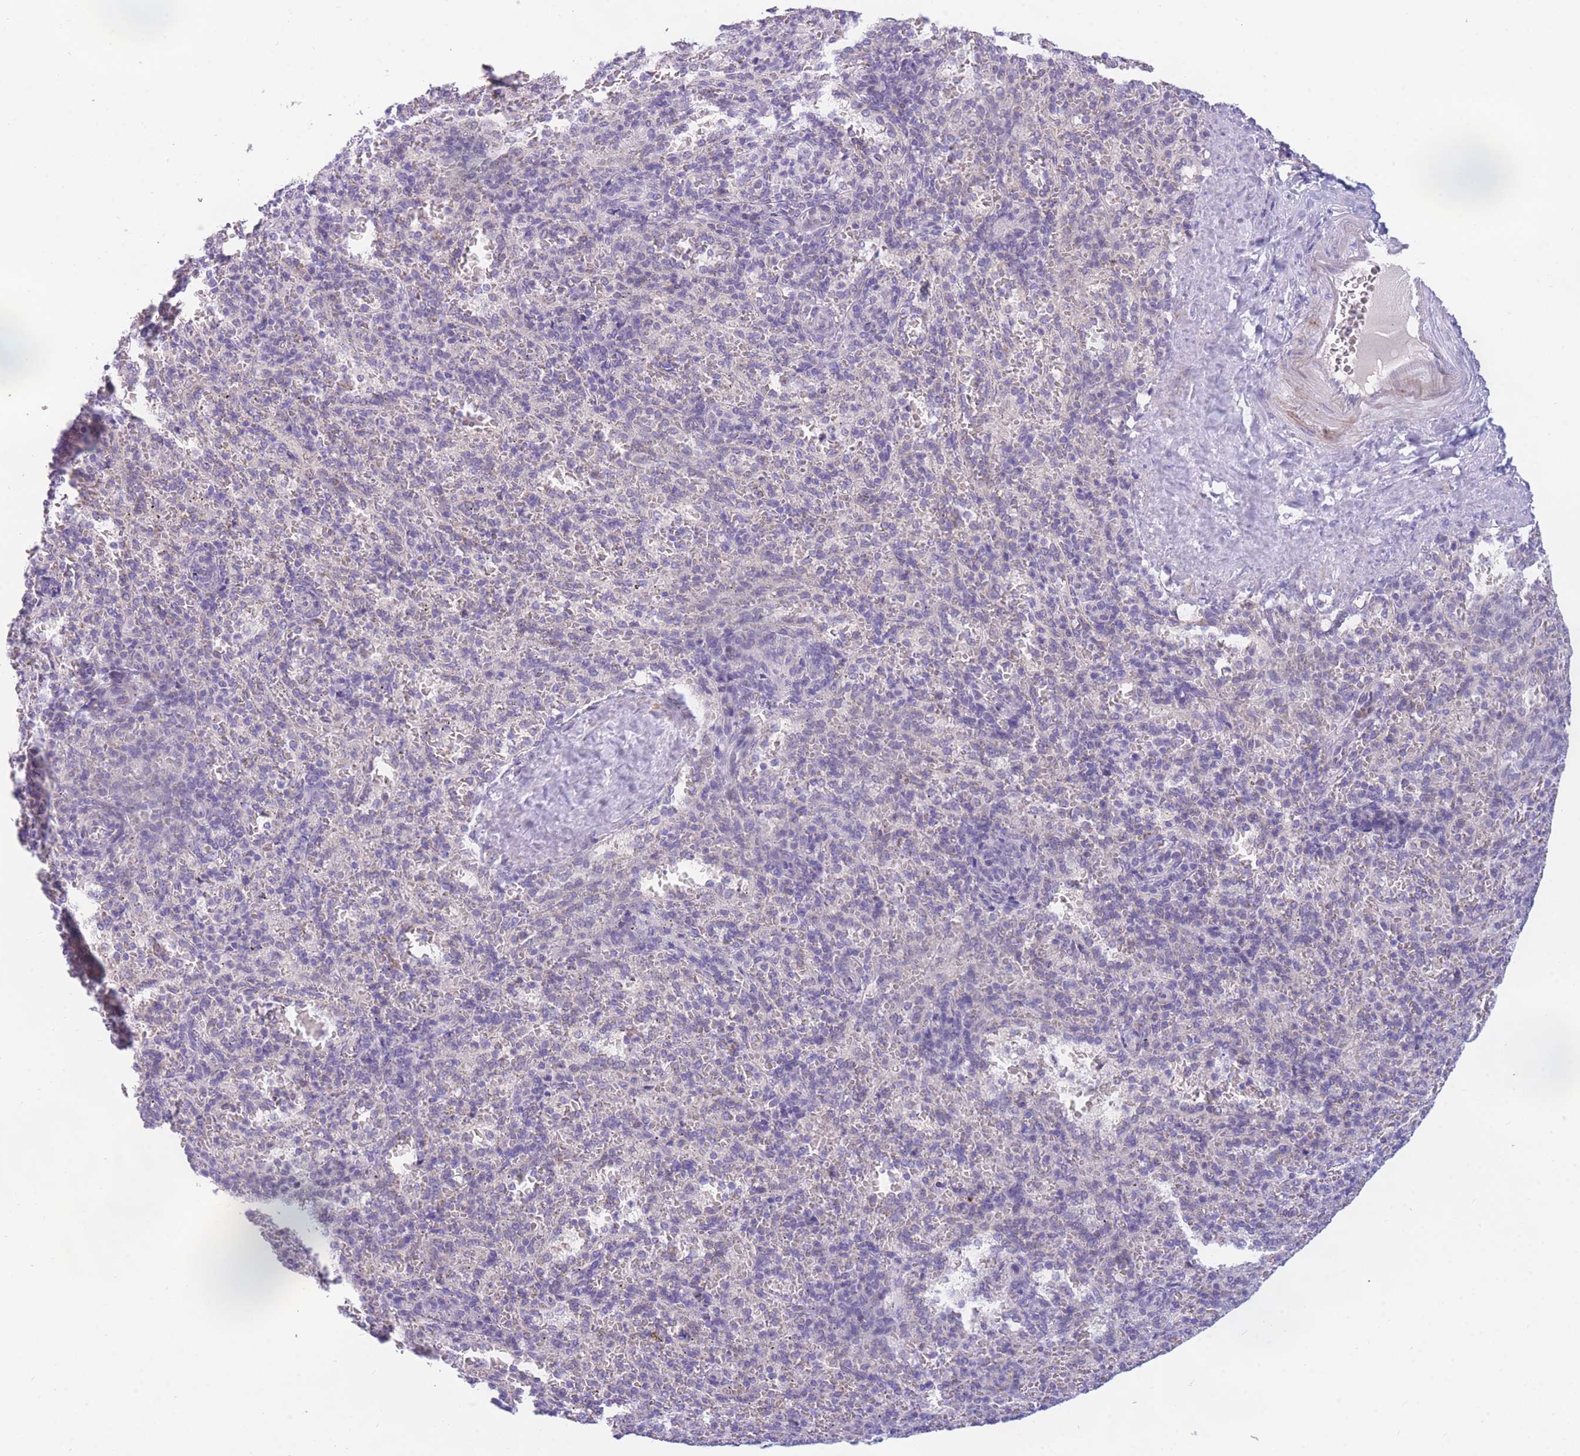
{"staining": {"intensity": "negative", "quantity": "none", "location": "none"}, "tissue": "spleen", "cell_type": "Cells in red pulp", "image_type": "normal", "snomed": [{"axis": "morphology", "description": "Normal tissue, NOS"}, {"axis": "topography", "description": "Spleen"}], "caption": "Cells in red pulp are negative for protein expression in benign human spleen. The staining was performed using DAB (3,3'-diaminobenzidine) to visualize the protein expression in brown, while the nuclei were stained in blue with hematoxylin (Magnification: 20x).", "gene": "DDX49", "patient": {"sex": "female", "age": 21}}